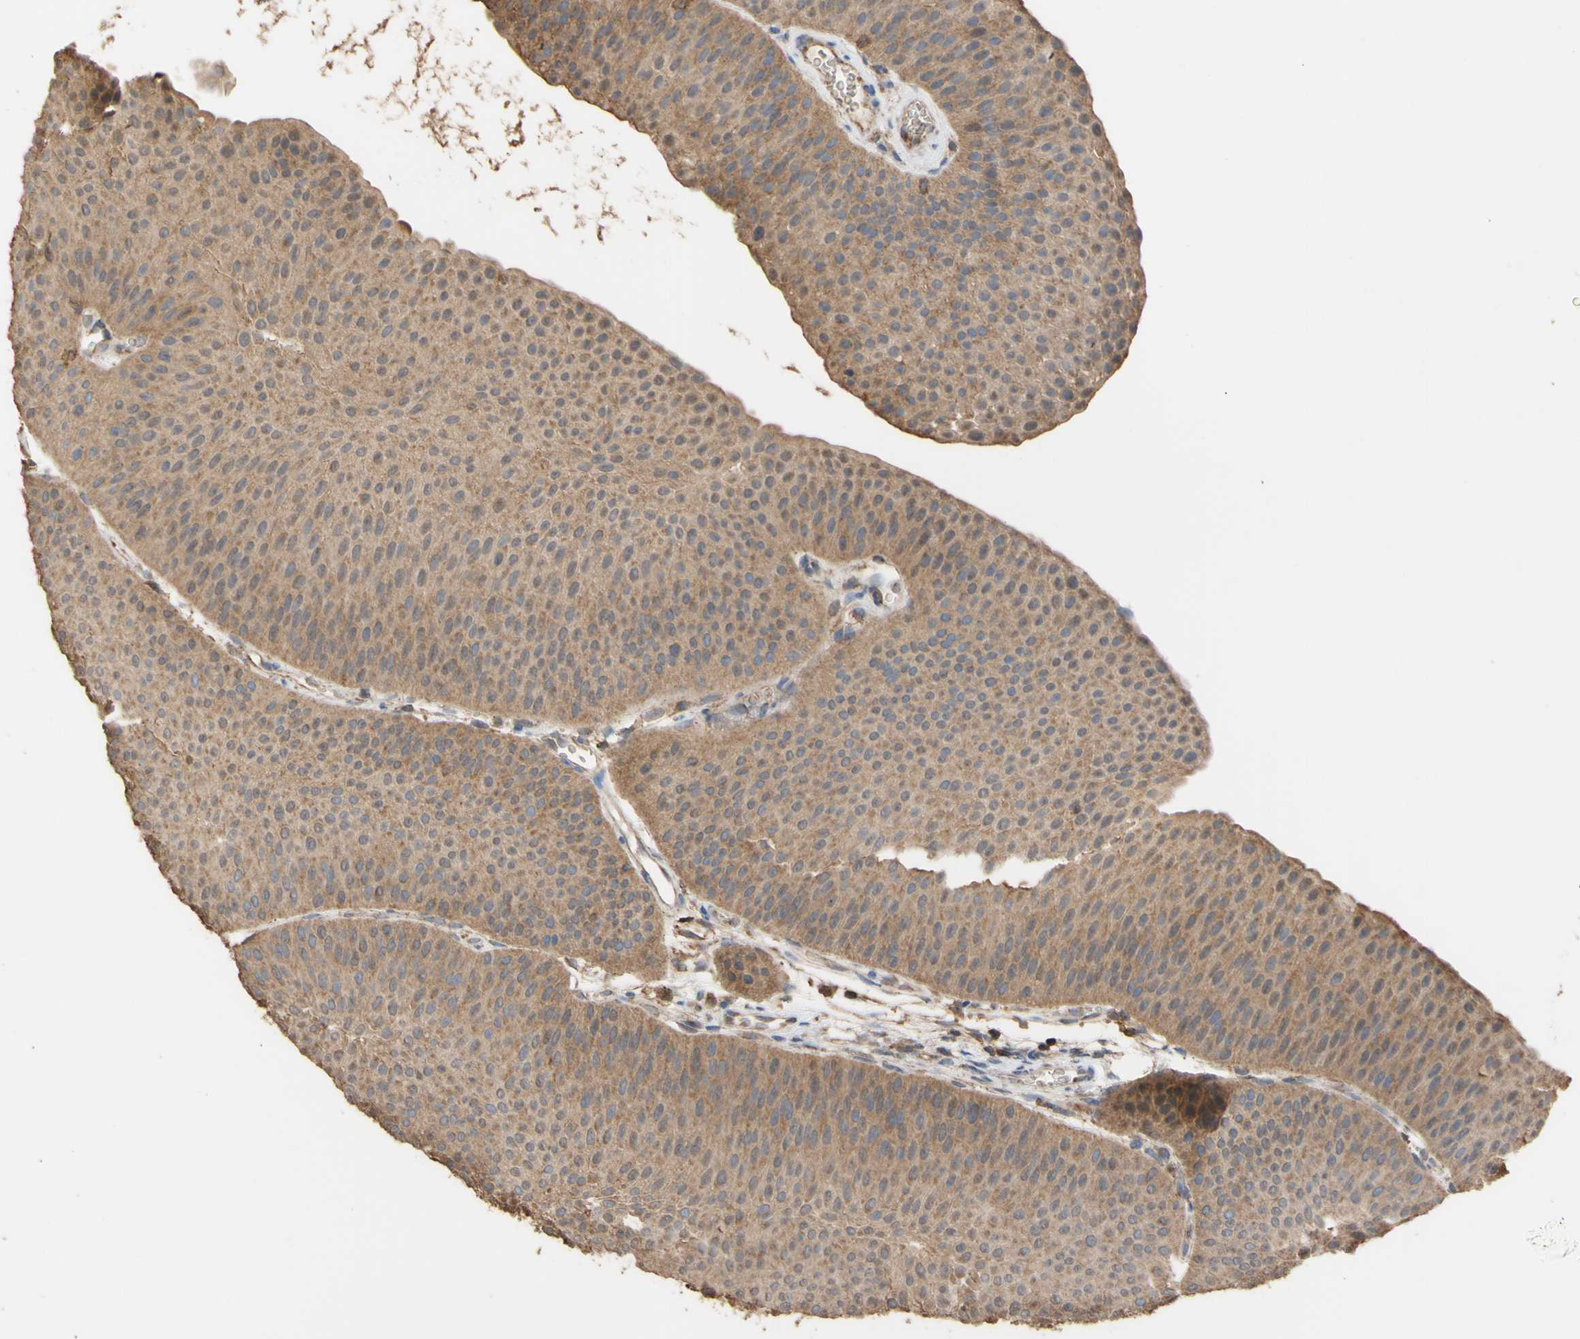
{"staining": {"intensity": "moderate", "quantity": ">75%", "location": "cytoplasmic/membranous"}, "tissue": "urothelial cancer", "cell_type": "Tumor cells", "image_type": "cancer", "snomed": [{"axis": "morphology", "description": "Urothelial carcinoma, Low grade"}, {"axis": "topography", "description": "Urinary bladder"}], "caption": "Protein staining of low-grade urothelial carcinoma tissue shows moderate cytoplasmic/membranous positivity in approximately >75% of tumor cells. (Stains: DAB (3,3'-diaminobenzidine) in brown, nuclei in blue, Microscopy: brightfield microscopy at high magnification).", "gene": "ALDH9A1", "patient": {"sex": "female", "age": 60}}